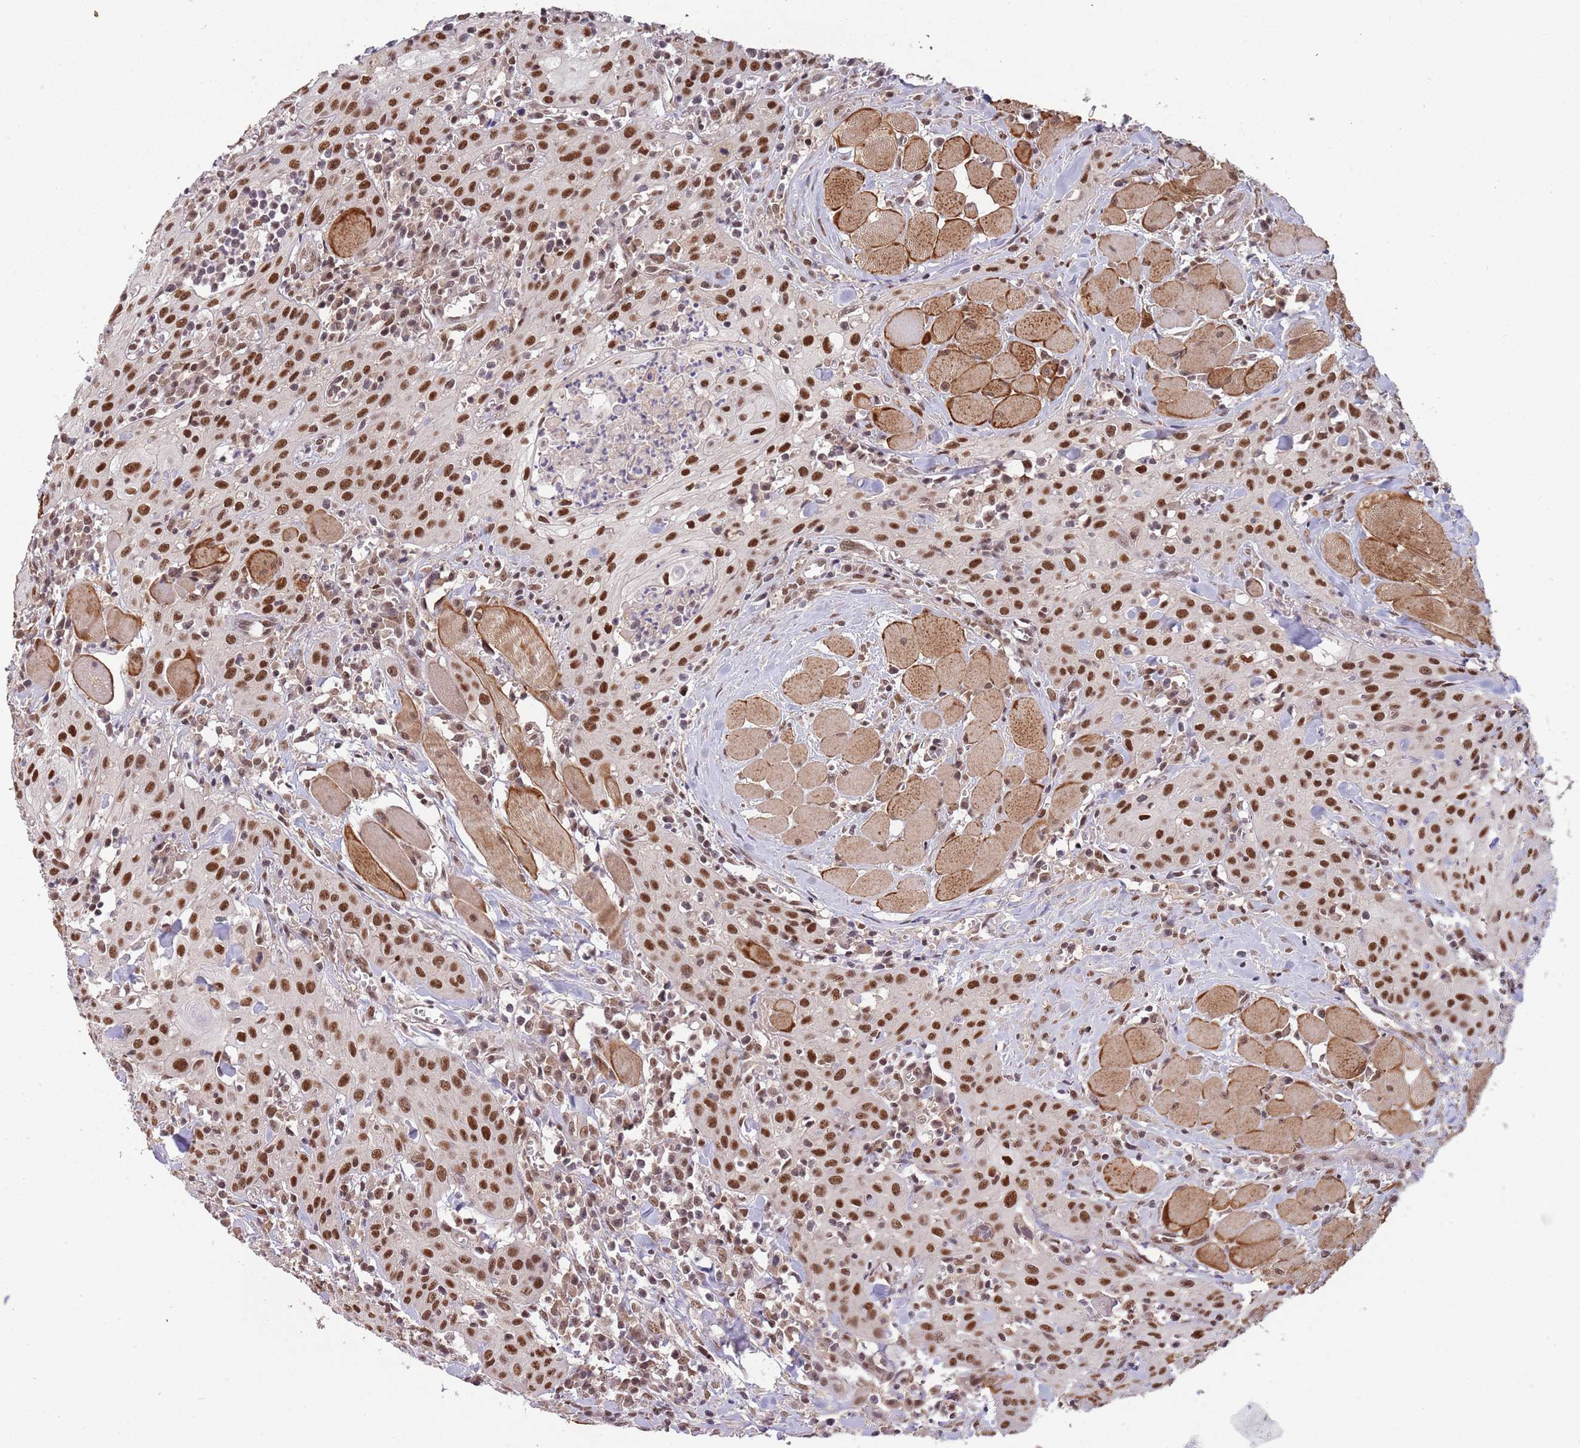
{"staining": {"intensity": "strong", "quantity": ">75%", "location": "nuclear"}, "tissue": "head and neck cancer", "cell_type": "Tumor cells", "image_type": "cancer", "snomed": [{"axis": "morphology", "description": "Squamous cell carcinoma, NOS"}, {"axis": "topography", "description": "Oral tissue"}, {"axis": "topography", "description": "Head-Neck"}], "caption": "Immunohistochemical staining of head and neck cancer (squamous cell carcinoma) shows strong nuclear protein expression in approximately >75% of tumor cells.", "gene": "ZBTB7A", "patient": {"sex": "female", "age": 70}}